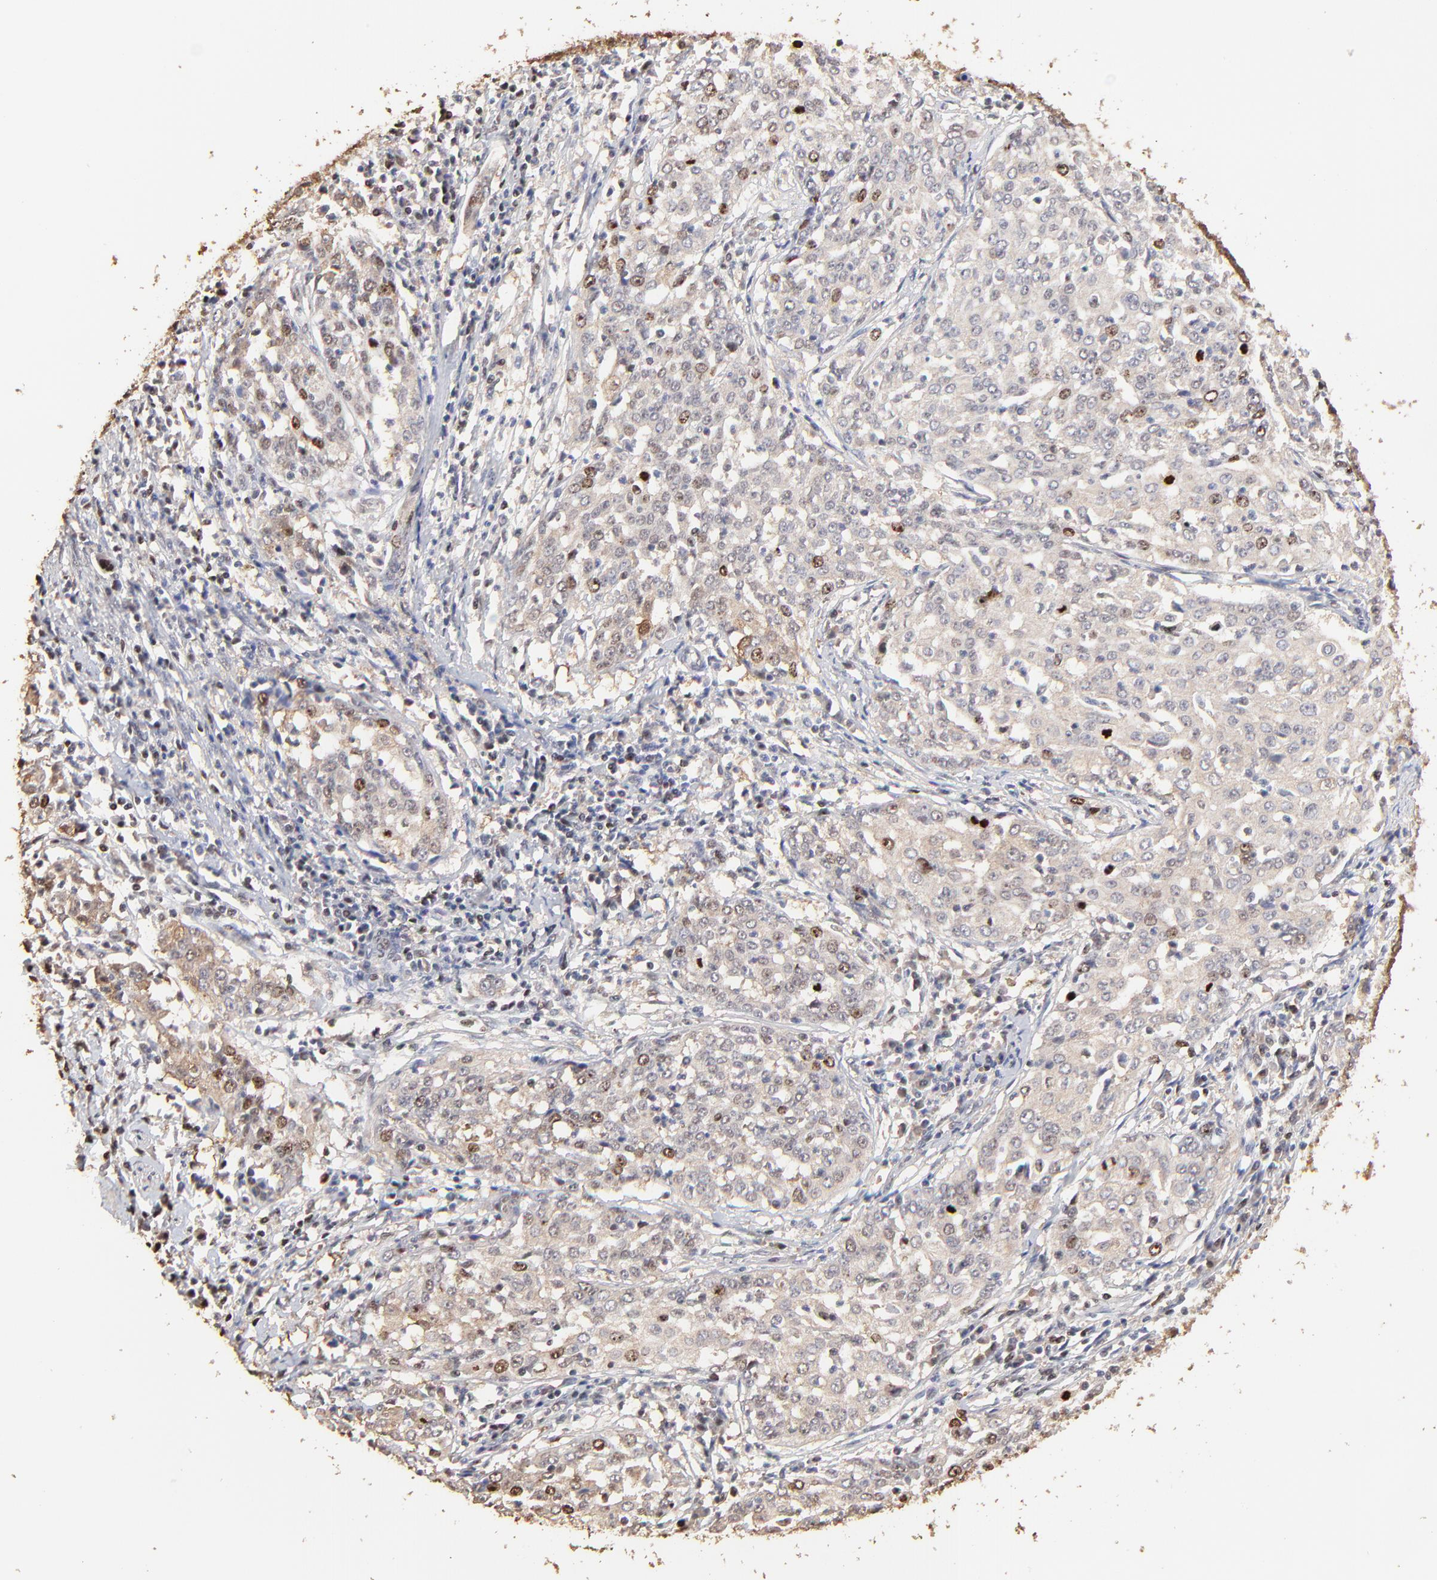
{"staining": {"intensity": "moderate", "quantity": "25%-75%", "location": "nuclear"}, "tissue": "cervical cancer", "cell_type": "Tumor cells", "image_type": "cancer", "snomed": [{"axis": "morphology", "description": "Squamous cell carcinoma, NOS"}, {"axis": "topography", "description": "Cervix"}], "caption": "The immunohistochemical stain labels moderate nuclear positivity in tumor cells of cervical cancer (squamous cell carcinoma) tissue.", "gene": "BIRC5", "patient": {"sex": "female", "age": 39}}